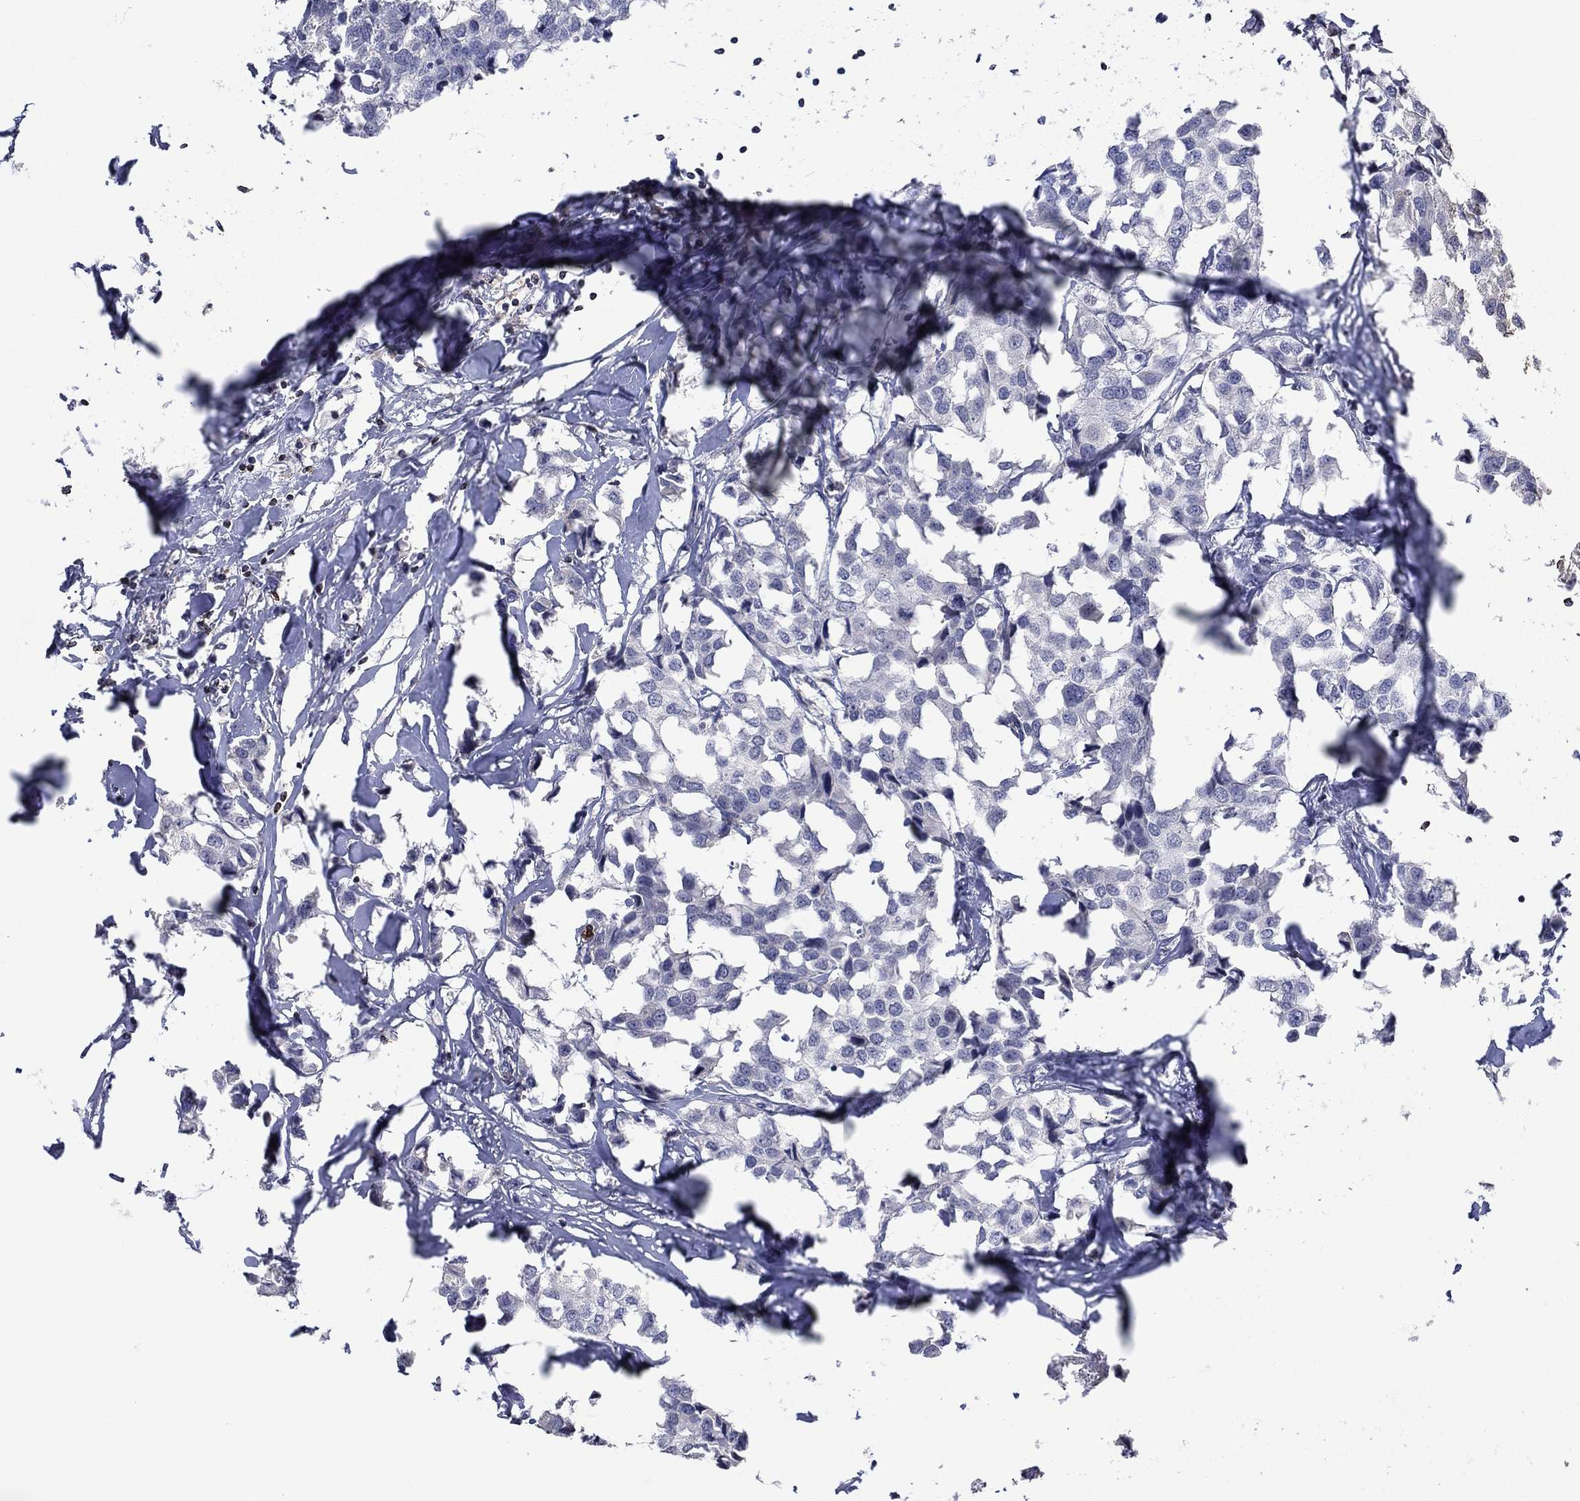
{"staining": {"intensity": "negative", "quantity": "none", "location": "none"}, "tissue": "breast cancer", "cell_type": "Tumor cells", "image_type": "cancer", "snomed": [{"axis": "morphology", "description": "Duct carcinoma"}, {"axis": "topography", "description": "Breast"}], "caption": "Tumor cells are negative for brown protein staining in breast cancer (infiltrating ductal carcinoma).", "gene": "CCL5", "patient": {"sex": "female", "age": 80}}